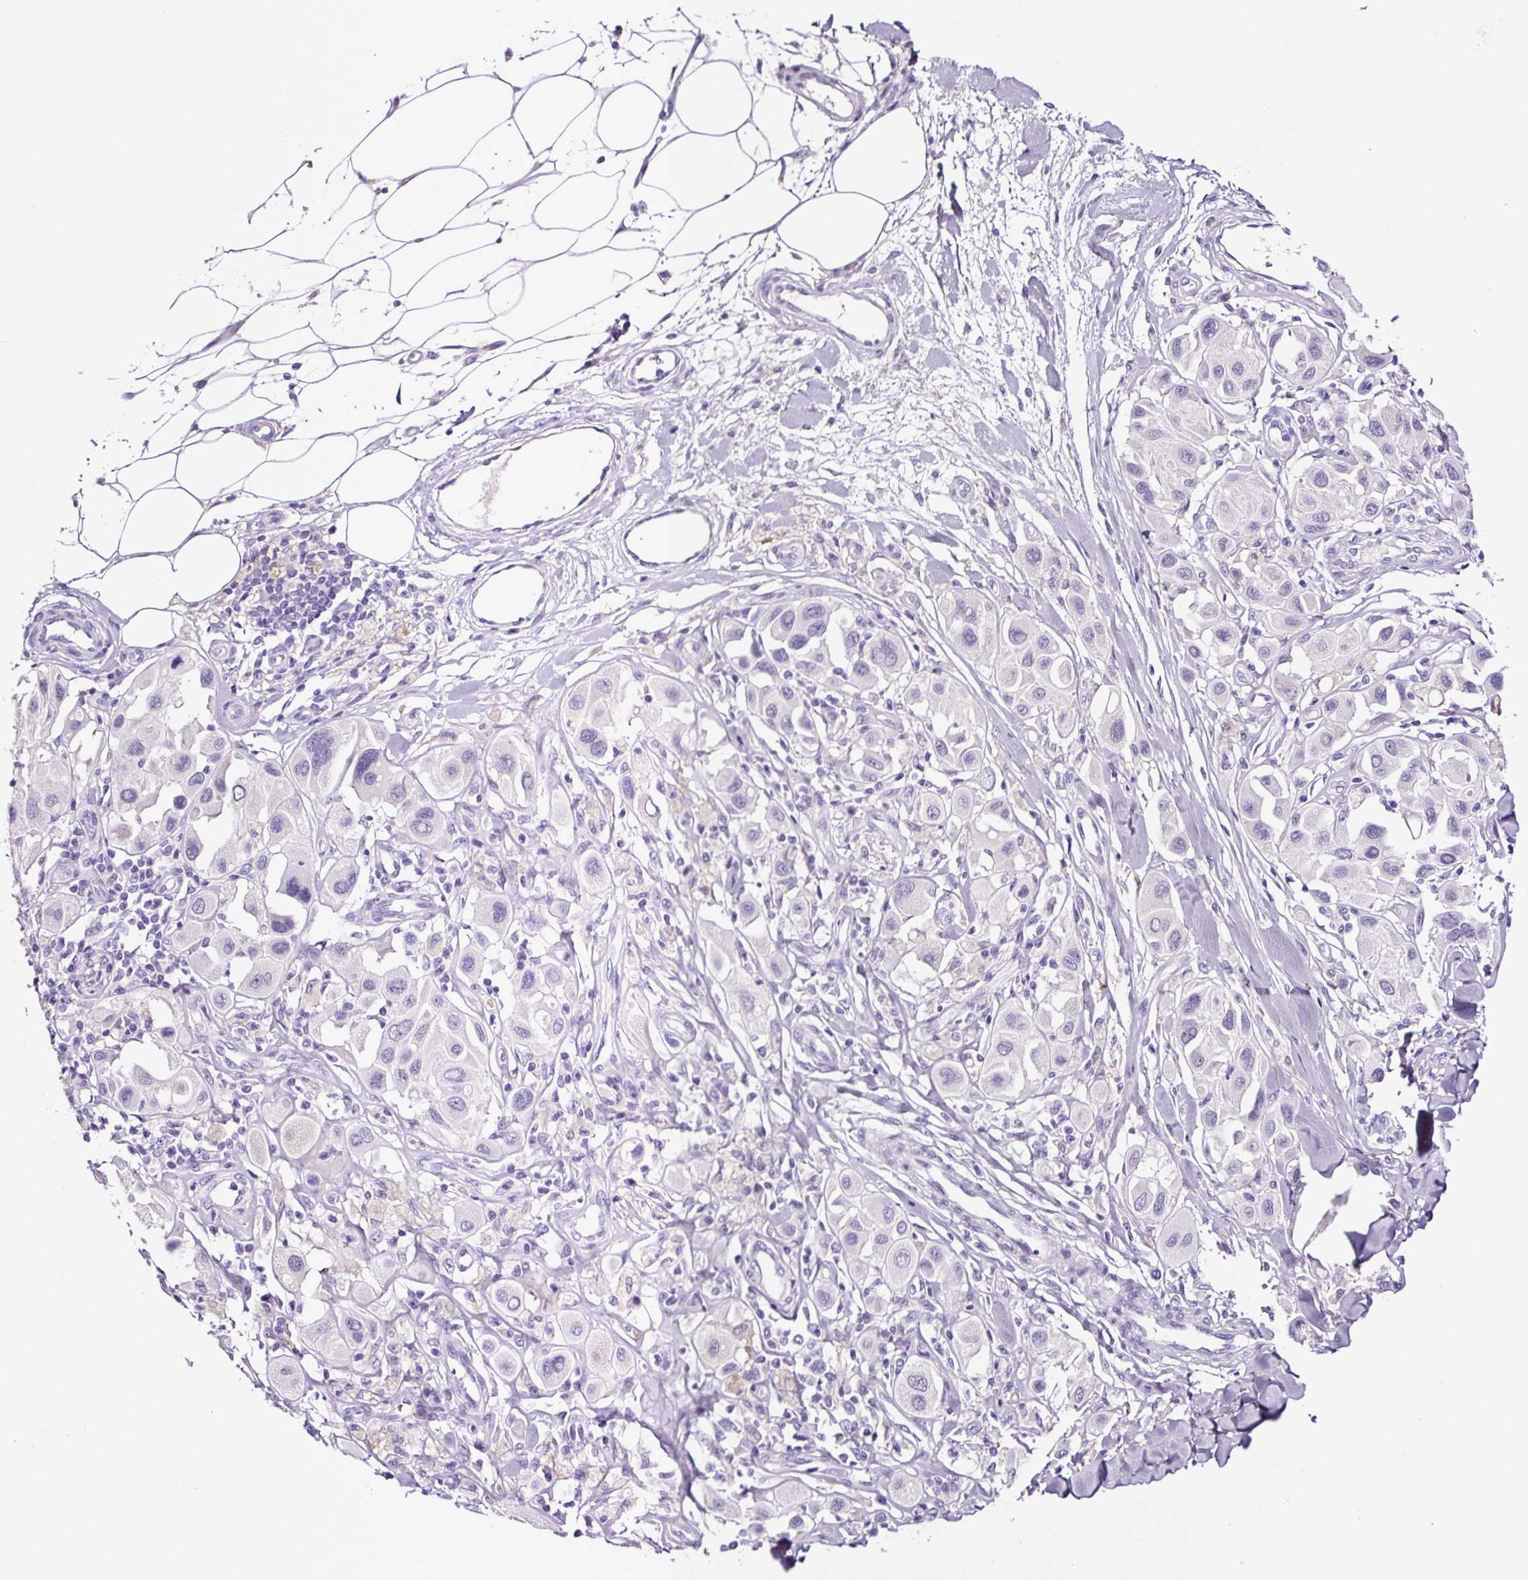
{"staining": {"intensity": "negative", "quantity": "none", "location": "none"}, "tissue": "melanoma", "cell_type": "Tumor cells", "image_type": "cancer", "snomed": [{"axis": "morphology", "description": "Malignant melanoma, Metastatic site"}, {"axis": "topography", "description": "Skin"}], "caption": "Malignant melanoma (metastatic site) was stained to show a protein in brown. There is no significant positivity in tumor cells.", "gene": "SP8", "patient": {"sex": "male", "age": 41}}